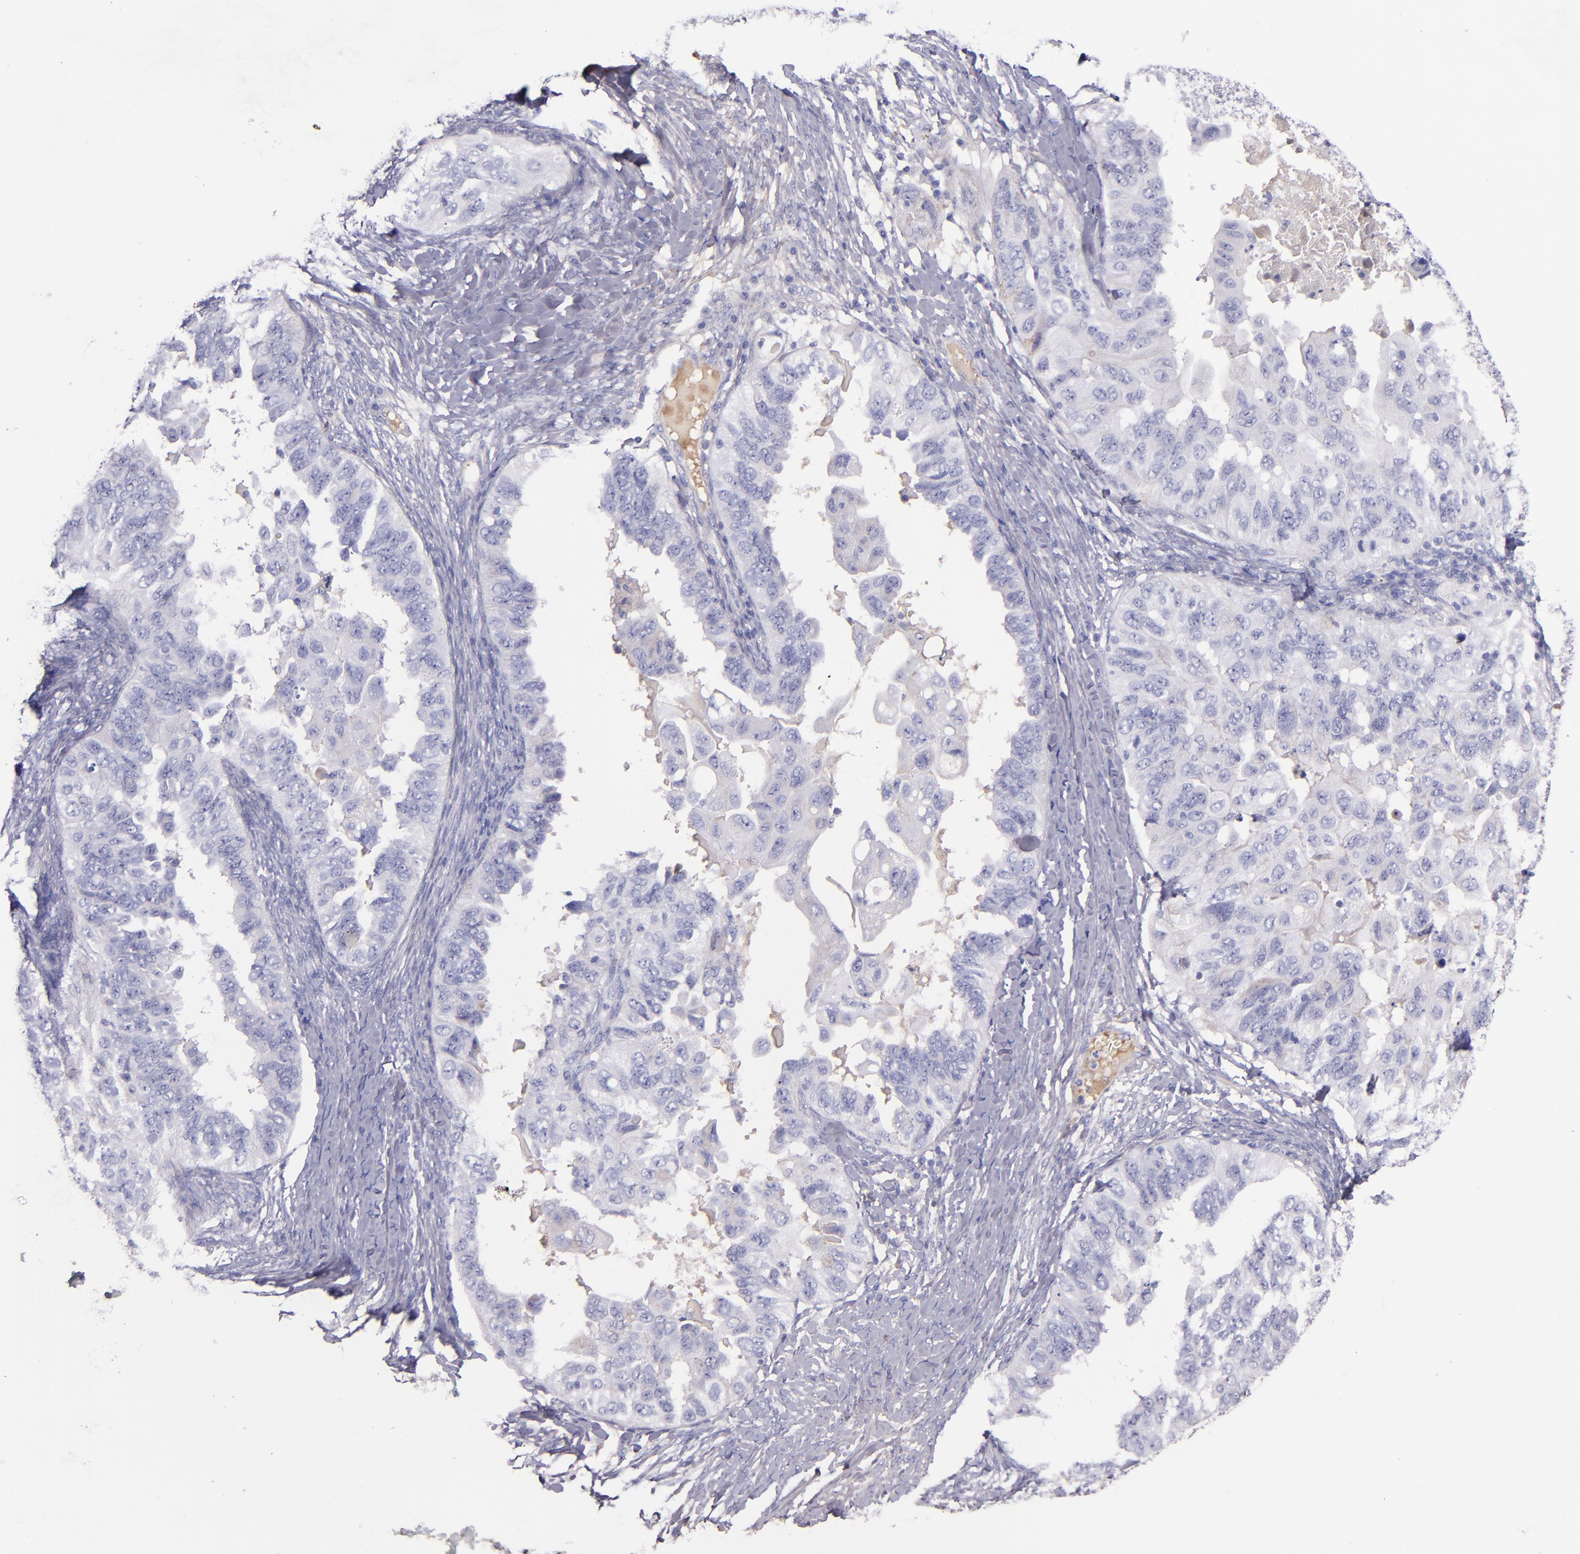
{"staining": {"intensity": "negative", "quantity": "none", "location": "none"}, "tissue": "ovarian cancer", "cell_type": "Tumor cells", "image_type": "cancer", "snomed": [{"axis": "morphology", "description": "Cystadenocarcinoma, serous, NOS"}, {"axis": "topography", "description": "Ovary"}], "caption": "Human ovarian cancer stained for a protein using IHC reveals no positivity in tumor cells.", "gene": "KNG1", "patient": {"sex": "female", "age": 82}}